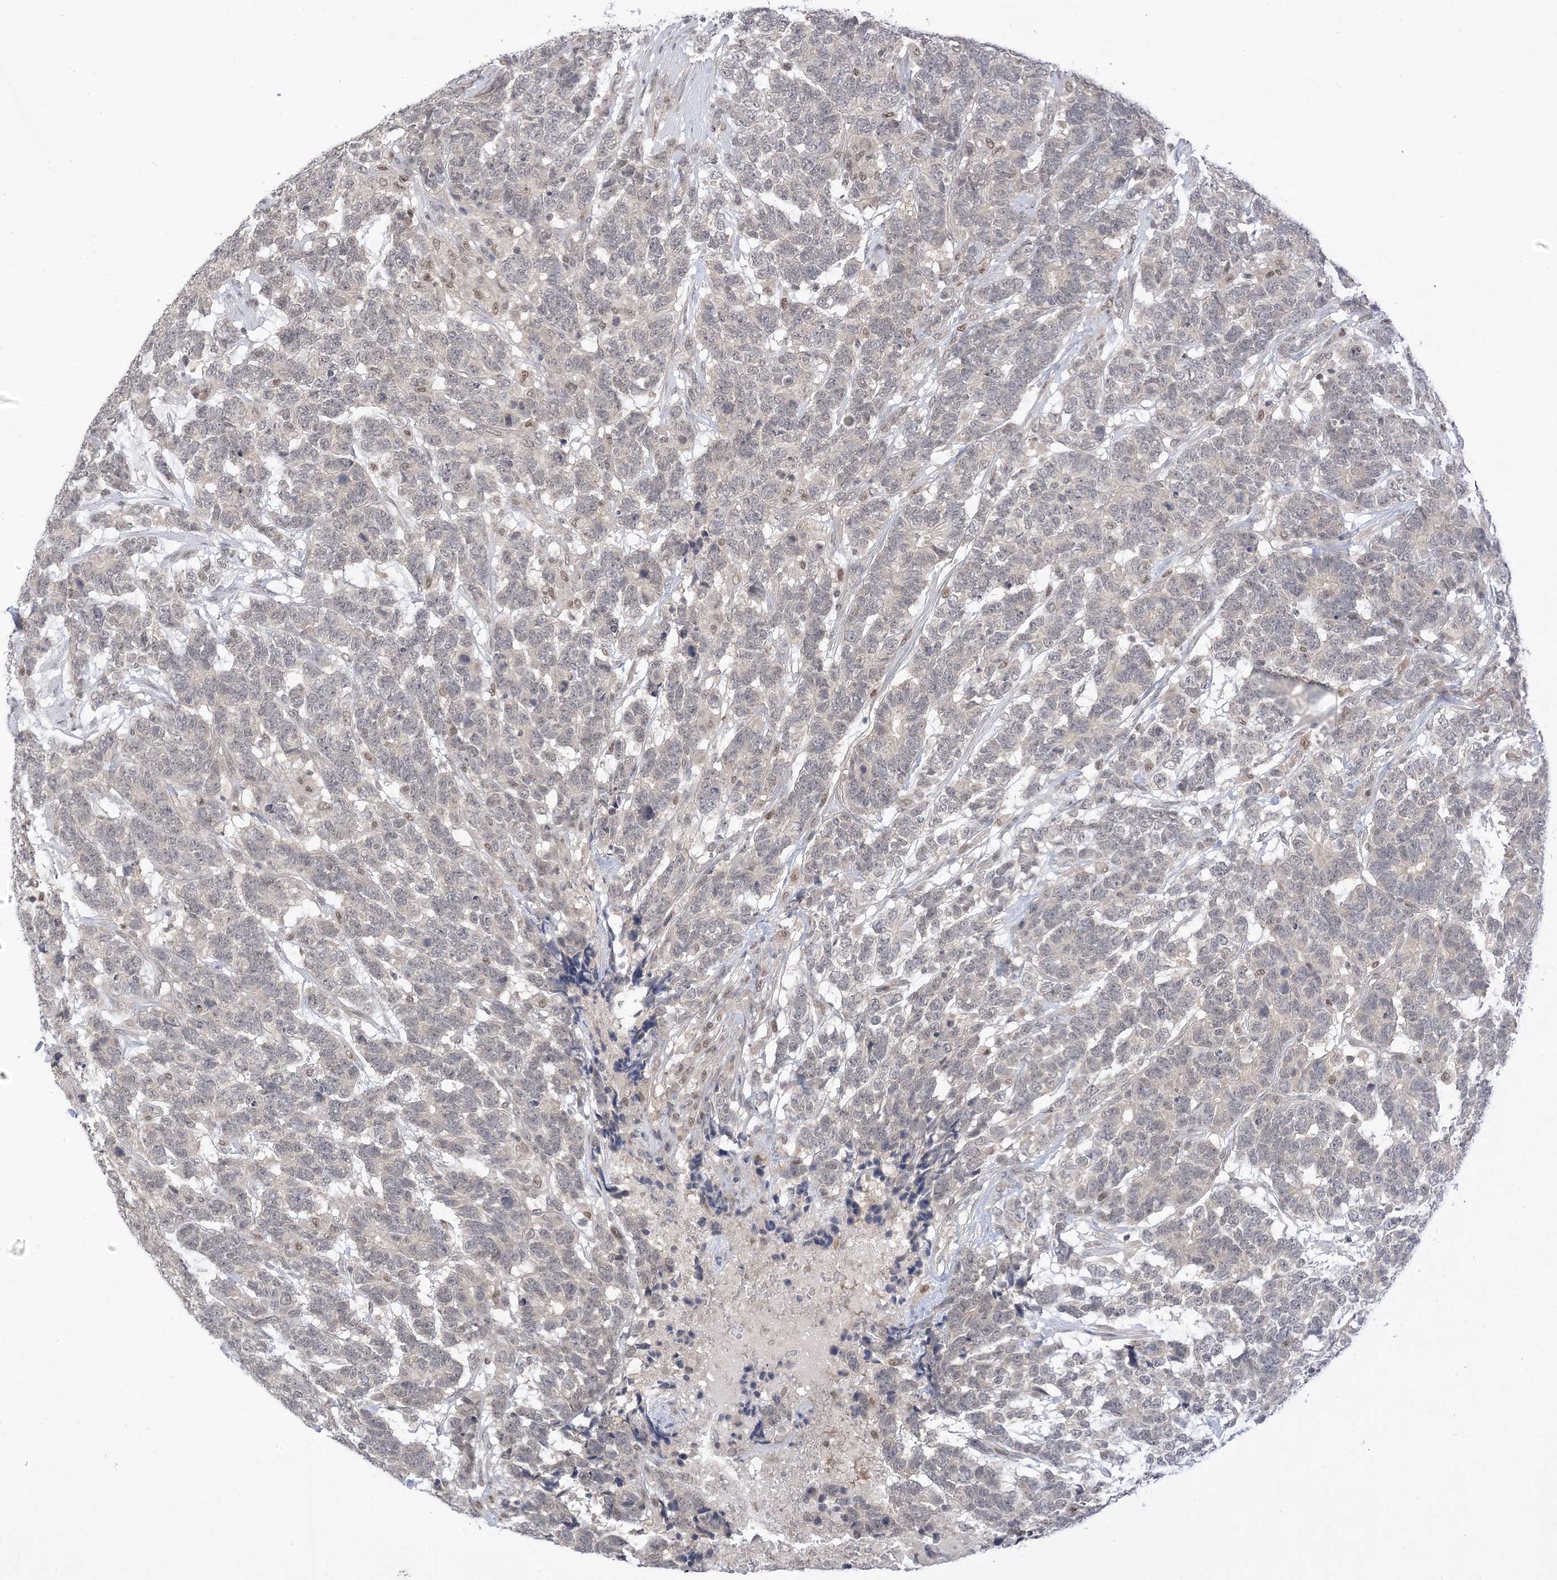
{"staining": {"intensity": "negative", "quantity": "none", "location": "none"}, "tissue": "testis cancer", "cell_type": "Tumor cells", "image_type": "cancer", "snomed": [{"axis": "morphology", "description": "Carcinoma, Embryonal, NOS"}, {"axis": "topography", "description": "Testis"}], "caption": "A high-resolution histopathology image shows immunohistochemistry staining of testis embryonal carcinoma, which exhibits no significant staining in tumor cells. (Stains: DAB immunohistochemistry with hematoxylin counter stain, Microscopy: brightfield microscopy at high magnification).", "gene": "RANBP9", "patient": {"sex": "male", "age": 26}}